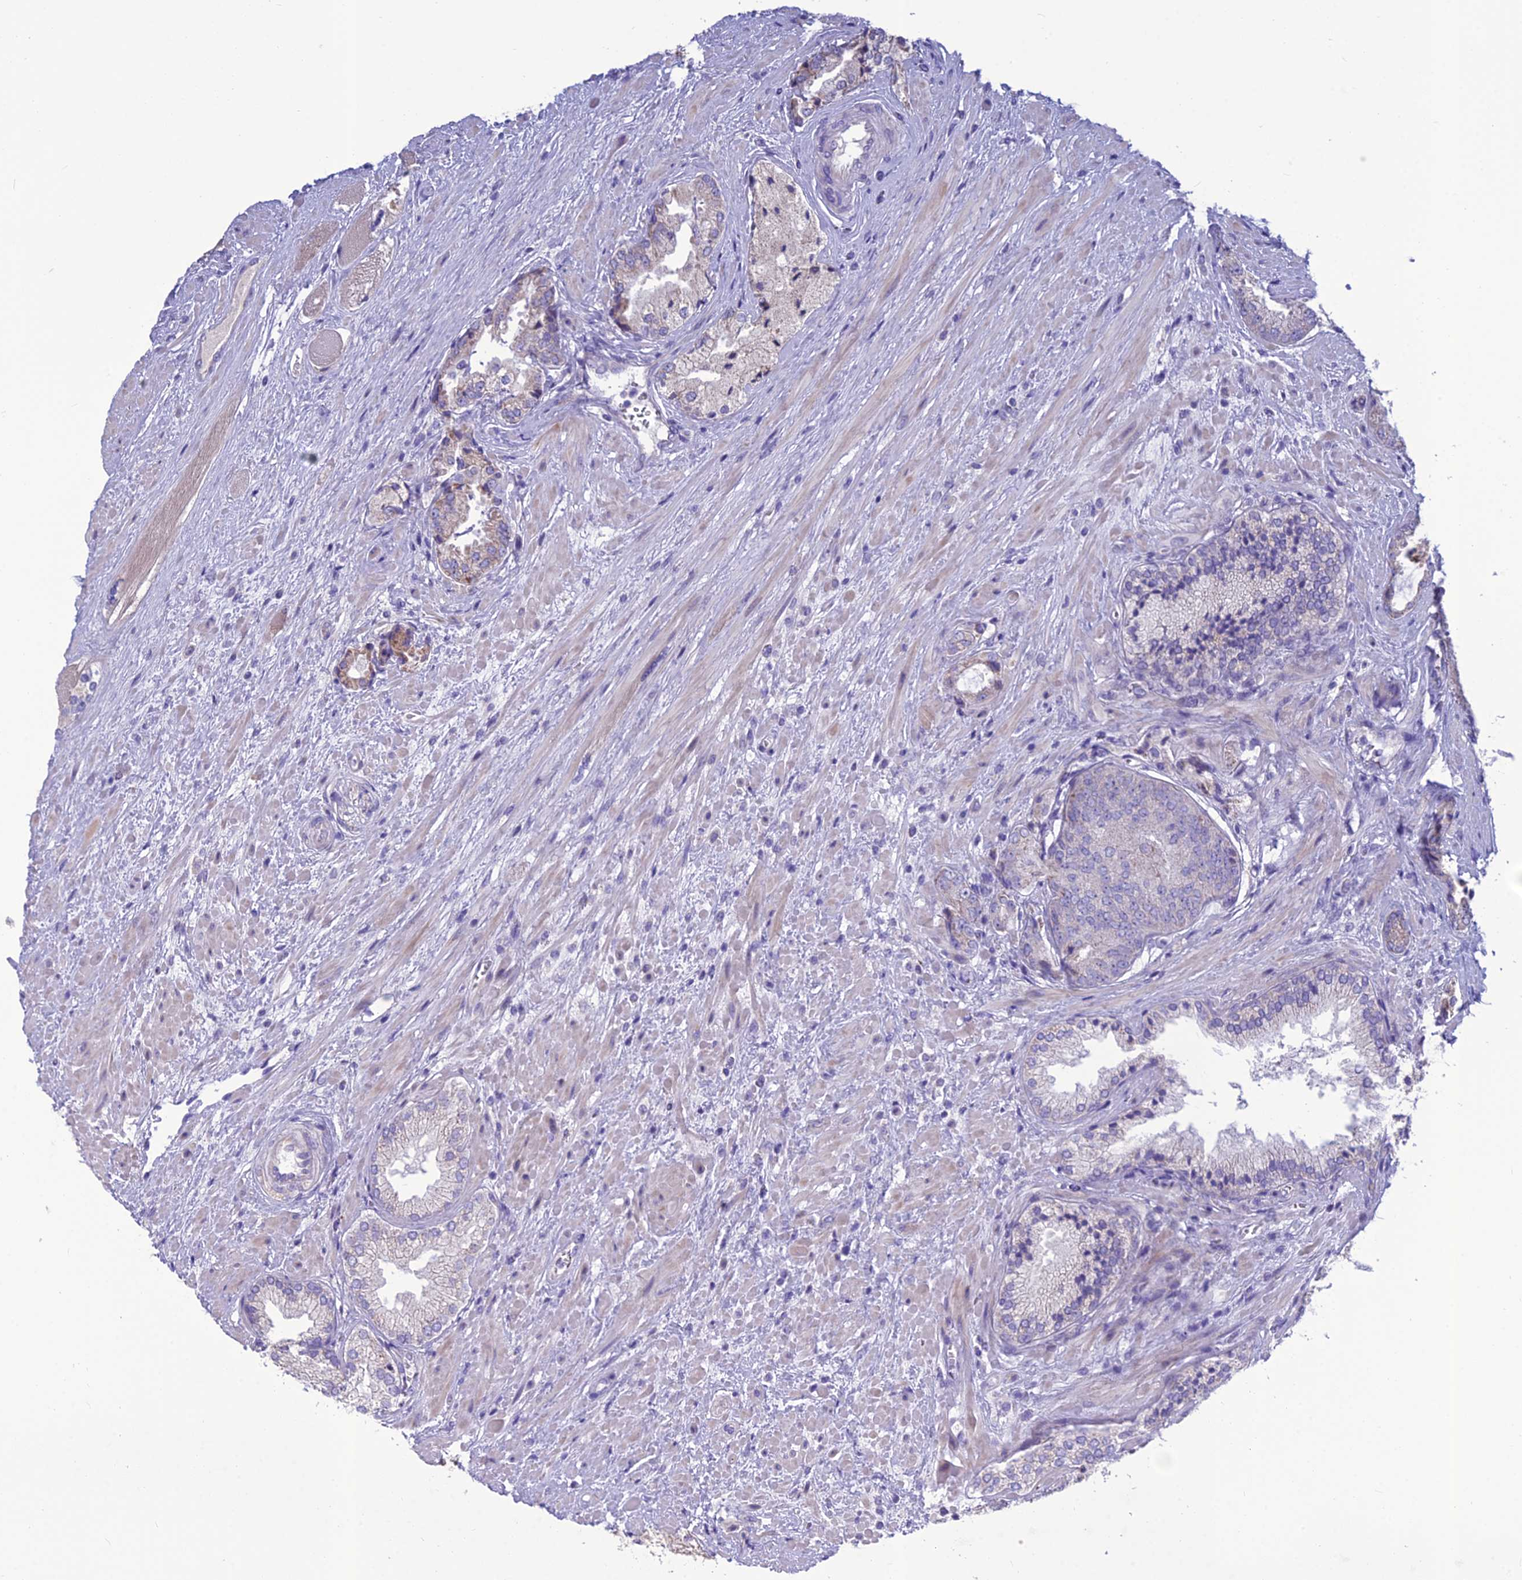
{"staining": {"intensity": "negative", "quantity": "none", "location": "none"}, "tissue": "prostate cancer", "cell_type": "Tumor cells", "image_type": "cancer", "snomed": [{"axis": "morphology", "description": "Adenocarcinoma, High grade"}, {"axis": "topography", "description": "Prostate"}], "caption": "A high-resolution image shows immunohistochemistry staining of prostate adenocarcinoma (high-grade), which reveals no significant staining in tumor cells.", "gene": "BHMT2", "patient": {"sex": "male", "age": 71}}